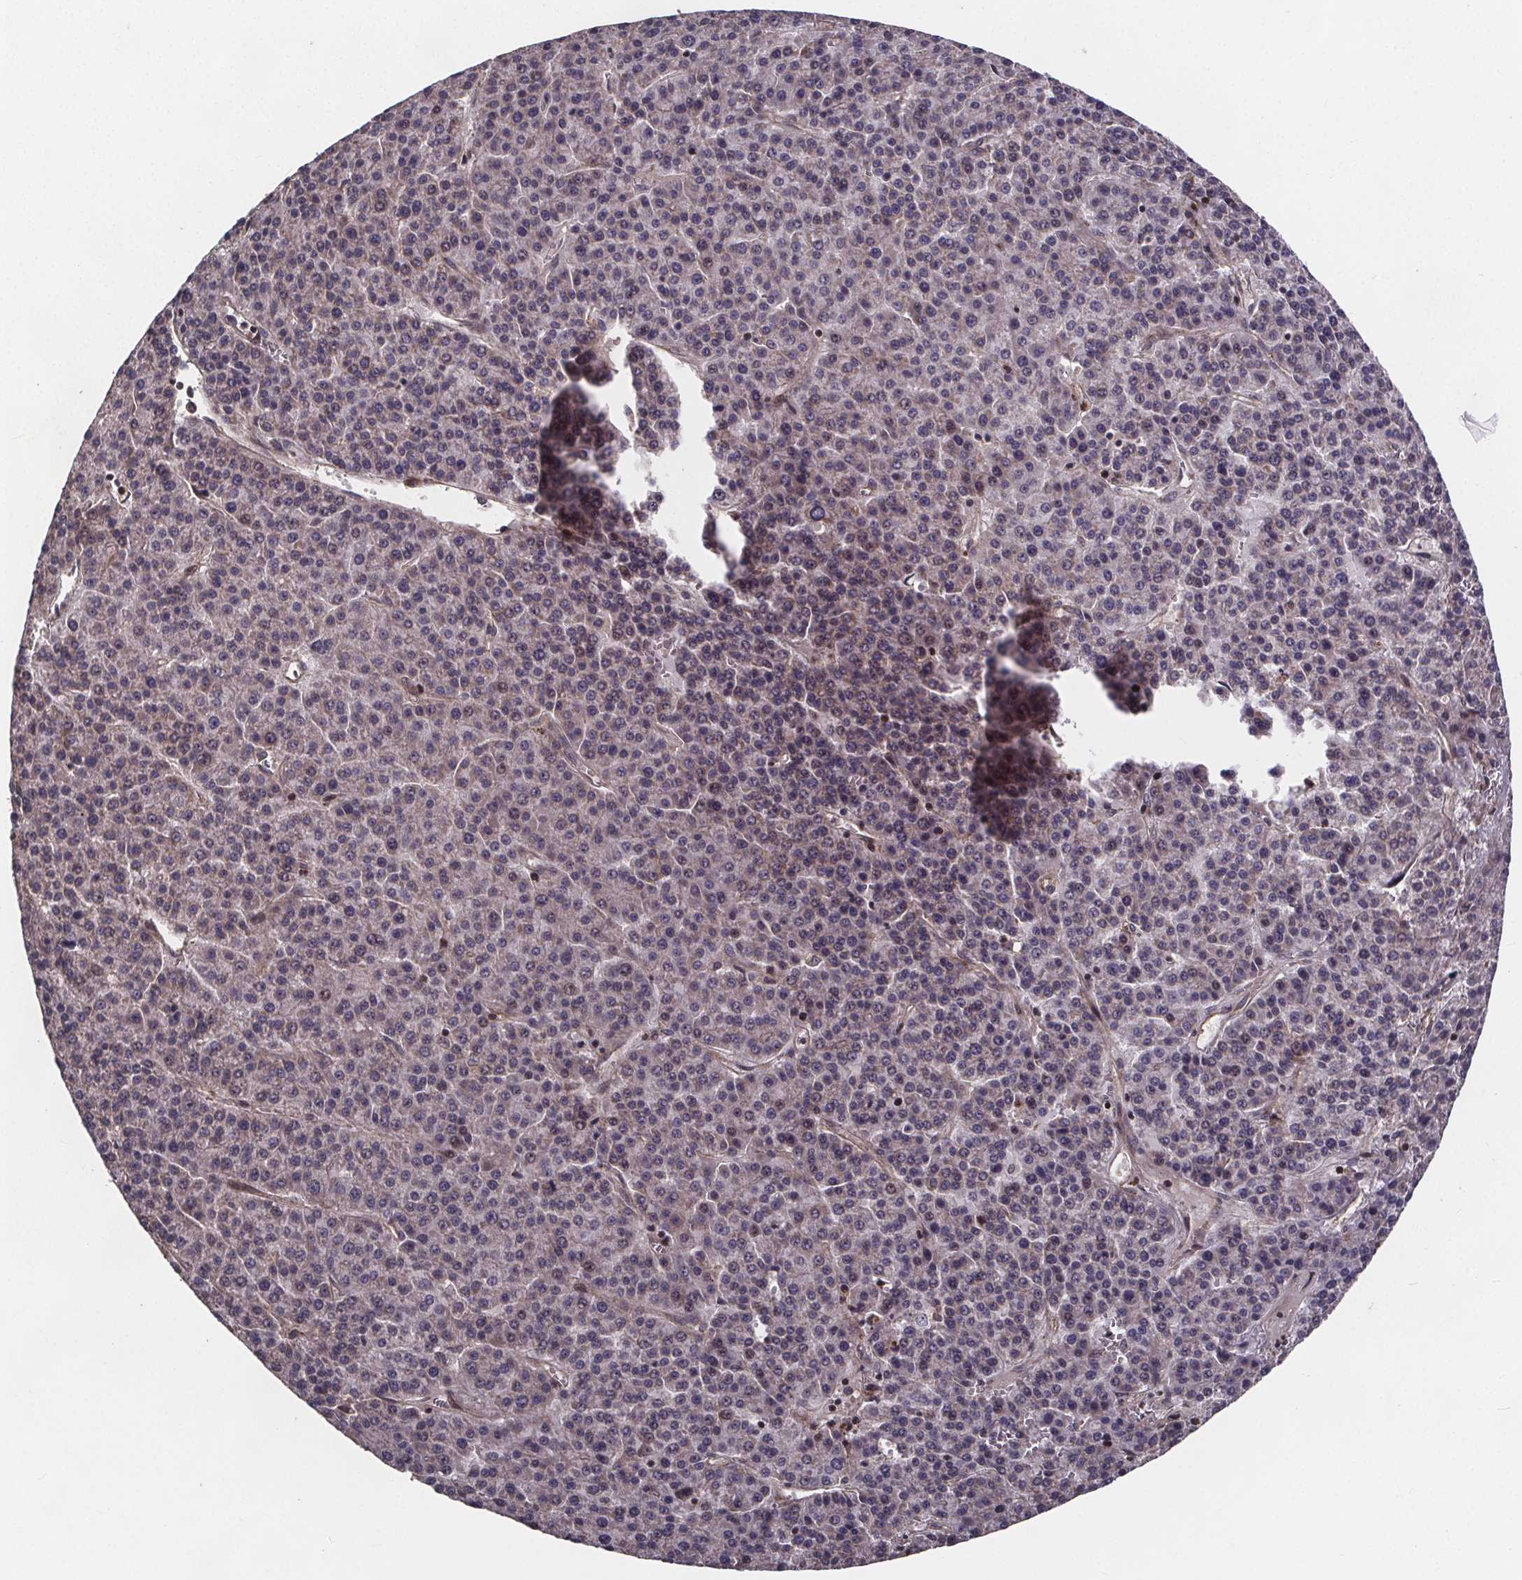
{"staining": {"intensity": "negative", "quantity": "none", "location": "none"}, "tissue": "liver cancer", "cell_type": "Tumor cells", "image_type": "cancer", "snomed": [{"axis": "morphology", "description": "Carcinoma, Hepatocellular, NOS"}, {"axis": "topography", "description": "Liver"}], "caption": "Liver hepatocellular carcinoma was stained to show a protein in brown. There is no significant staining in tumor cells.", "gene": "YME1L1", "patient": {"sex": "female", "age": 58}}